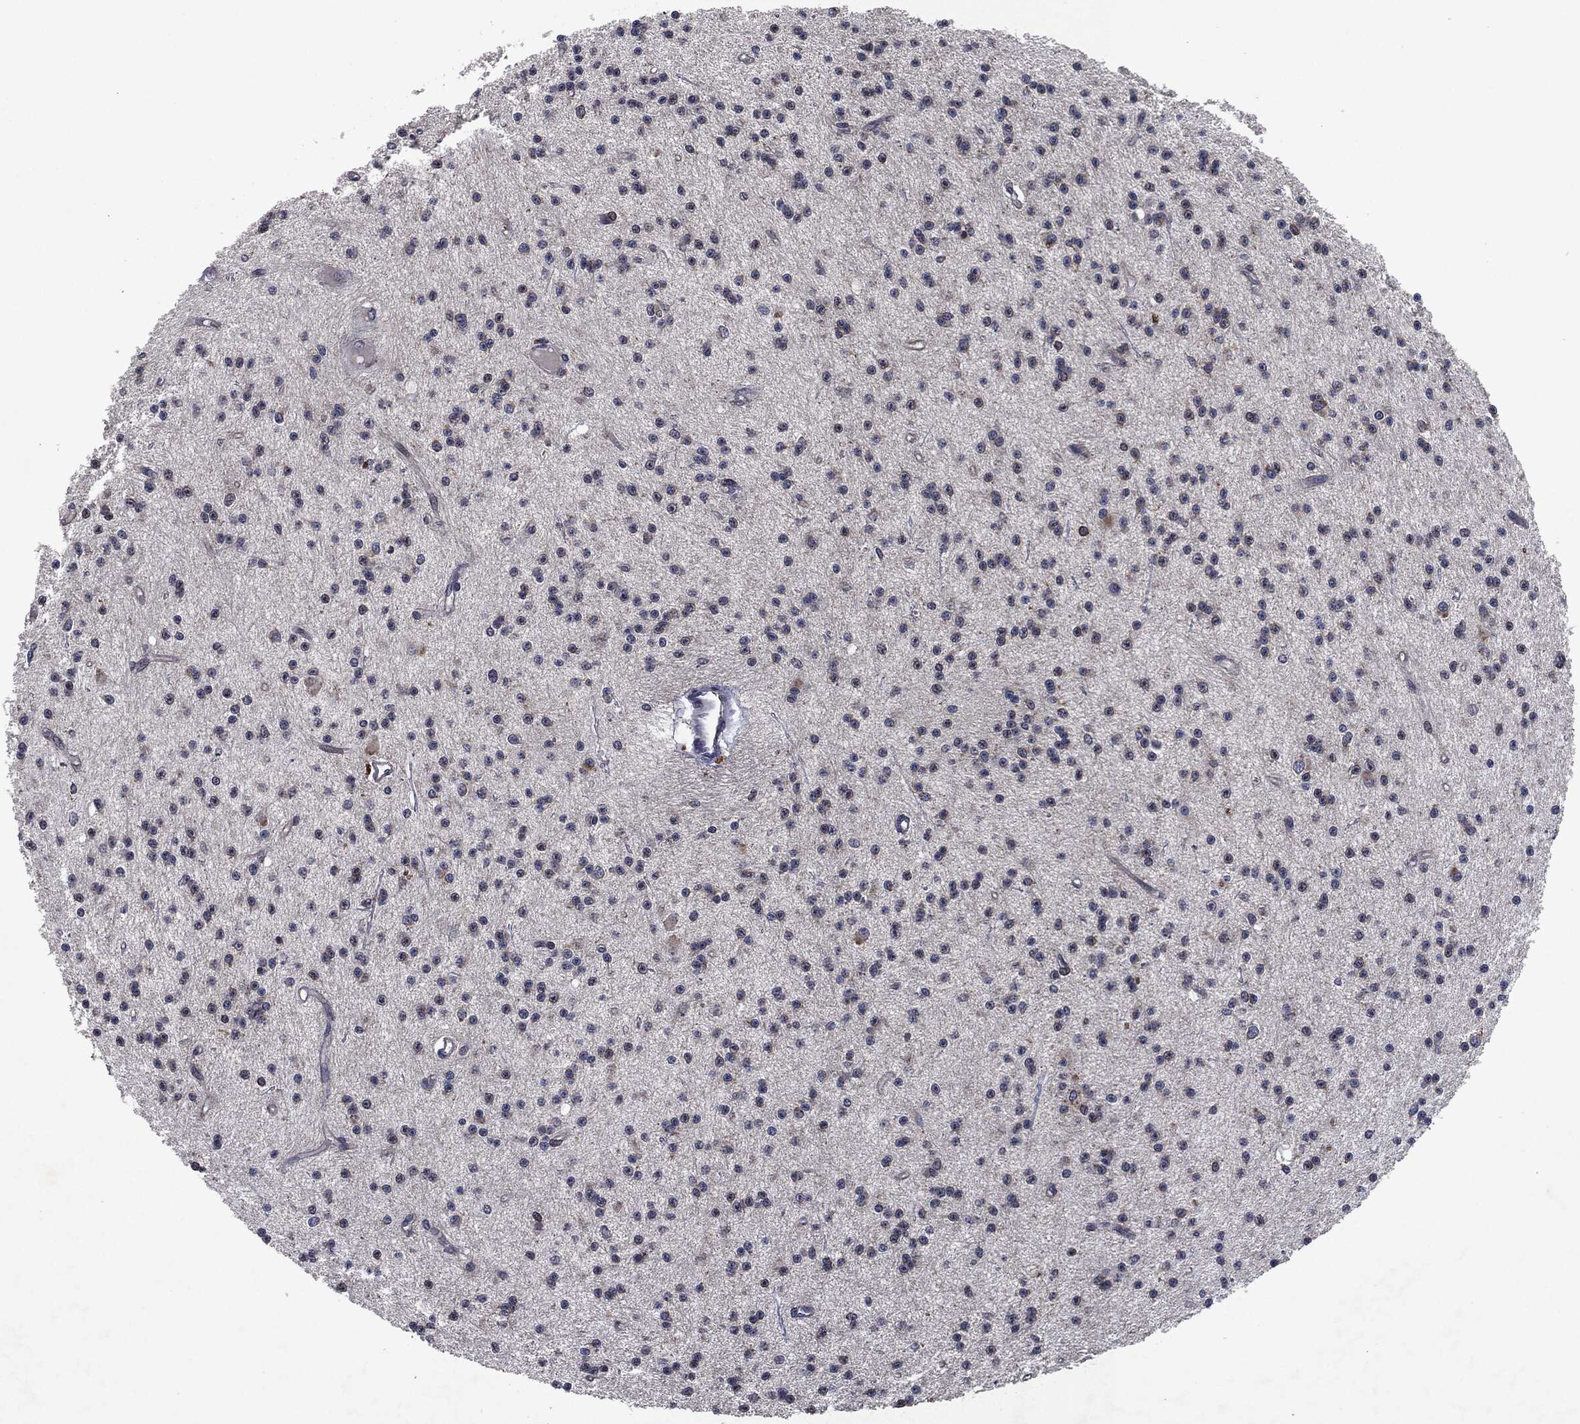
{"staining": {"intensity": "negative", "quantity": "none", "location": "none"}, "tissue": "glioma", "cell_type": "Tumor cells", "image_type": "cancer", "snomed": [{"axis": "morphology", "description": "Glioma, malignant, Low grade"}, {"axis": "topography", "description": "Brain"}], "caption": "A high-resolution histopathology image shows IHC staining of glioma, which displays no significant expression in tumor cells. (Brightfield microscopy of DAB immunohistochemistry at high magnification).", "gene": "SLC31A2", "patient": {"sex": "male", "age": 27}}